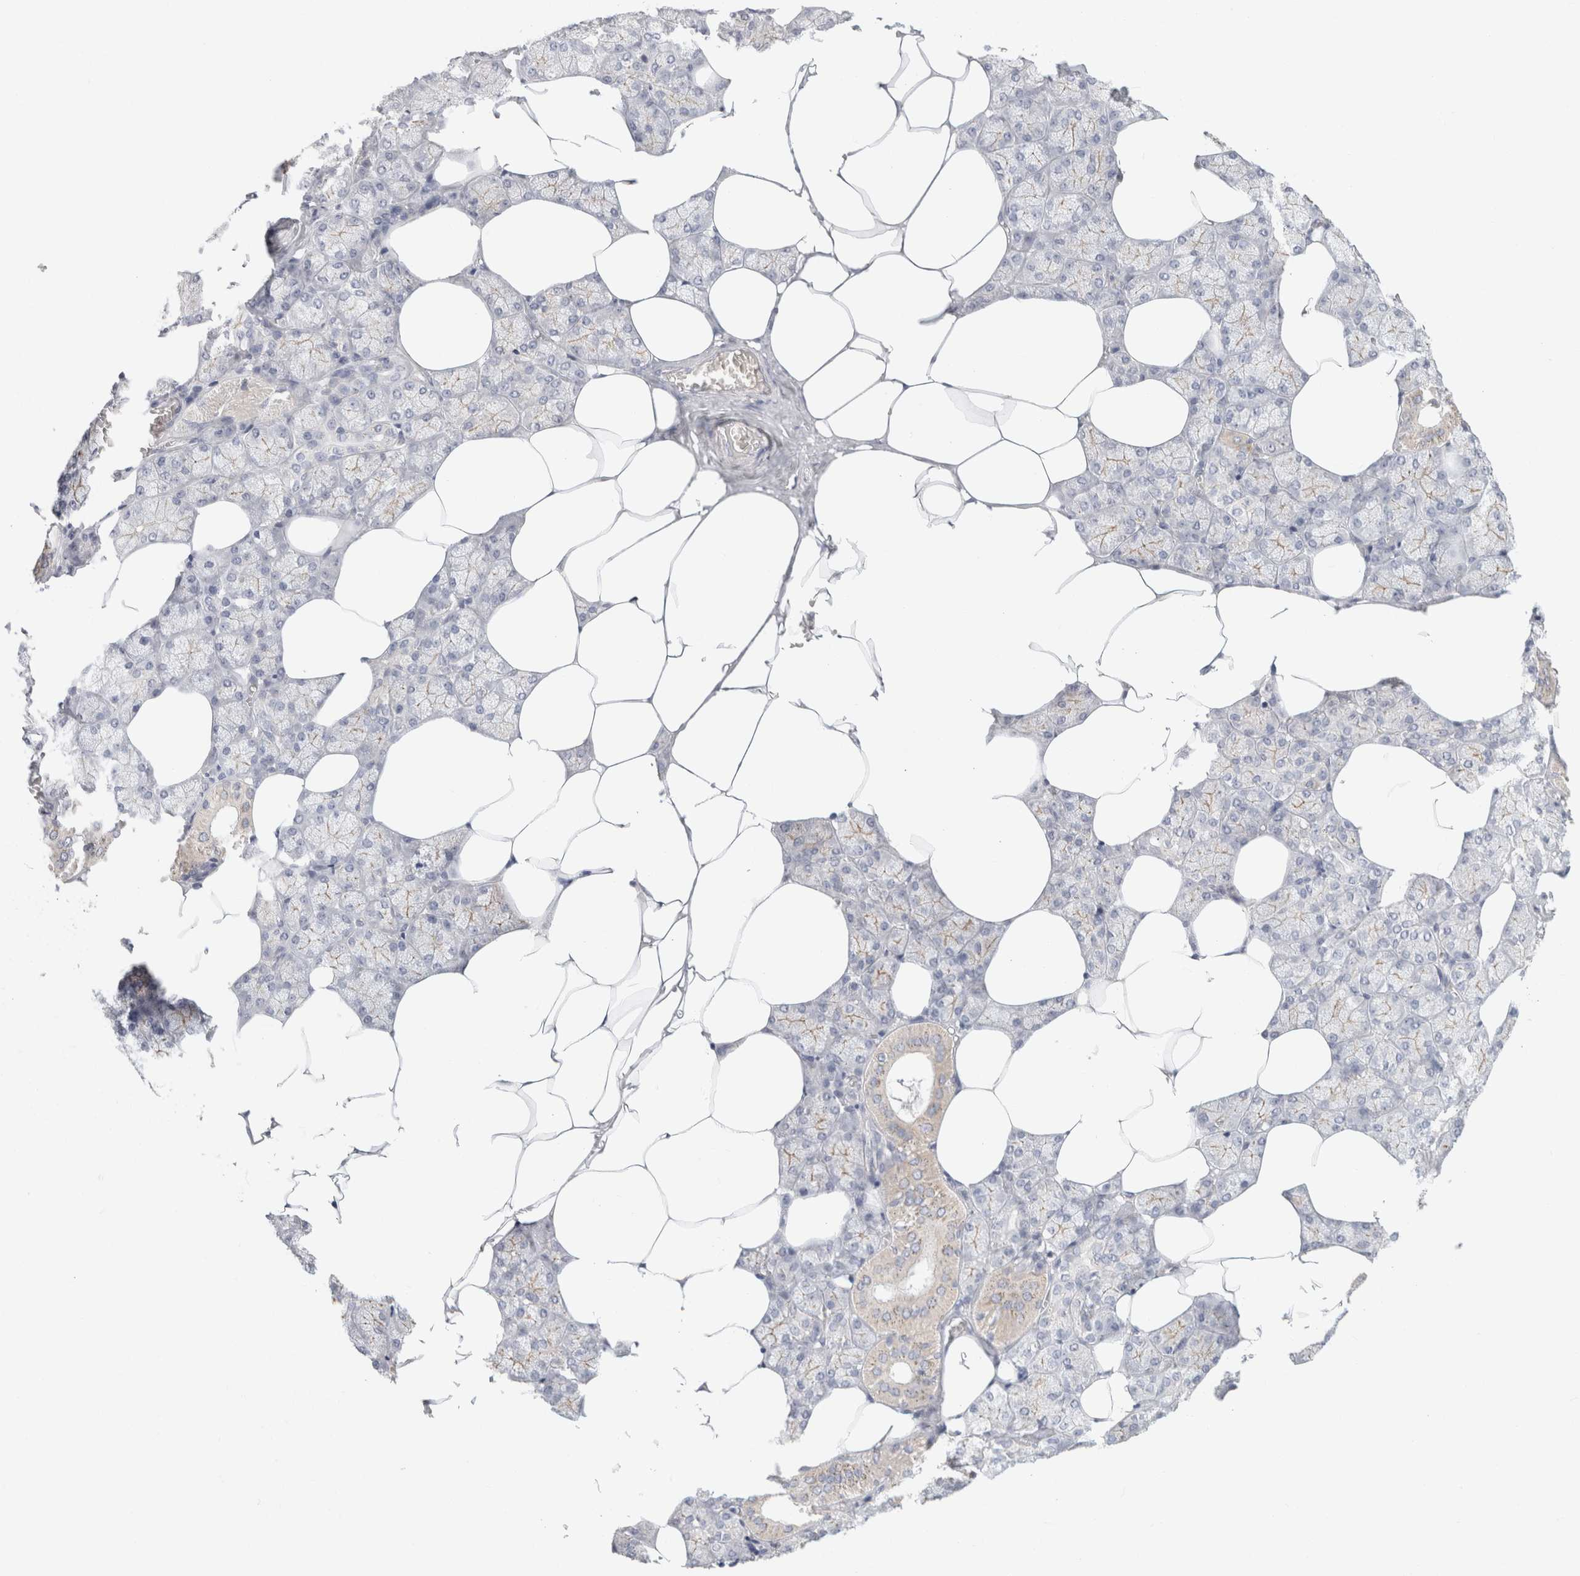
{"staining": {"intensity": "weak", "quantity": "25%-75%", "location": "cytoplasmic/membranous"}, "tissue": "salivary gland", "cell_type": "Glandular cells", "image_type": "normal", "snomed": [{"axis": "morphology", "description": "Normal tissue, NOS"}, {"axis": "topography", "description": "Salivary gland"}], "caption": "Human salivary gland stained with a brown dye reveals weak cytoplasmic/membranous positive positivity in approximately 25%-75% of glandular cells.", "gene": "MPP2", "patient": {"sex": "male", "age": 62}}